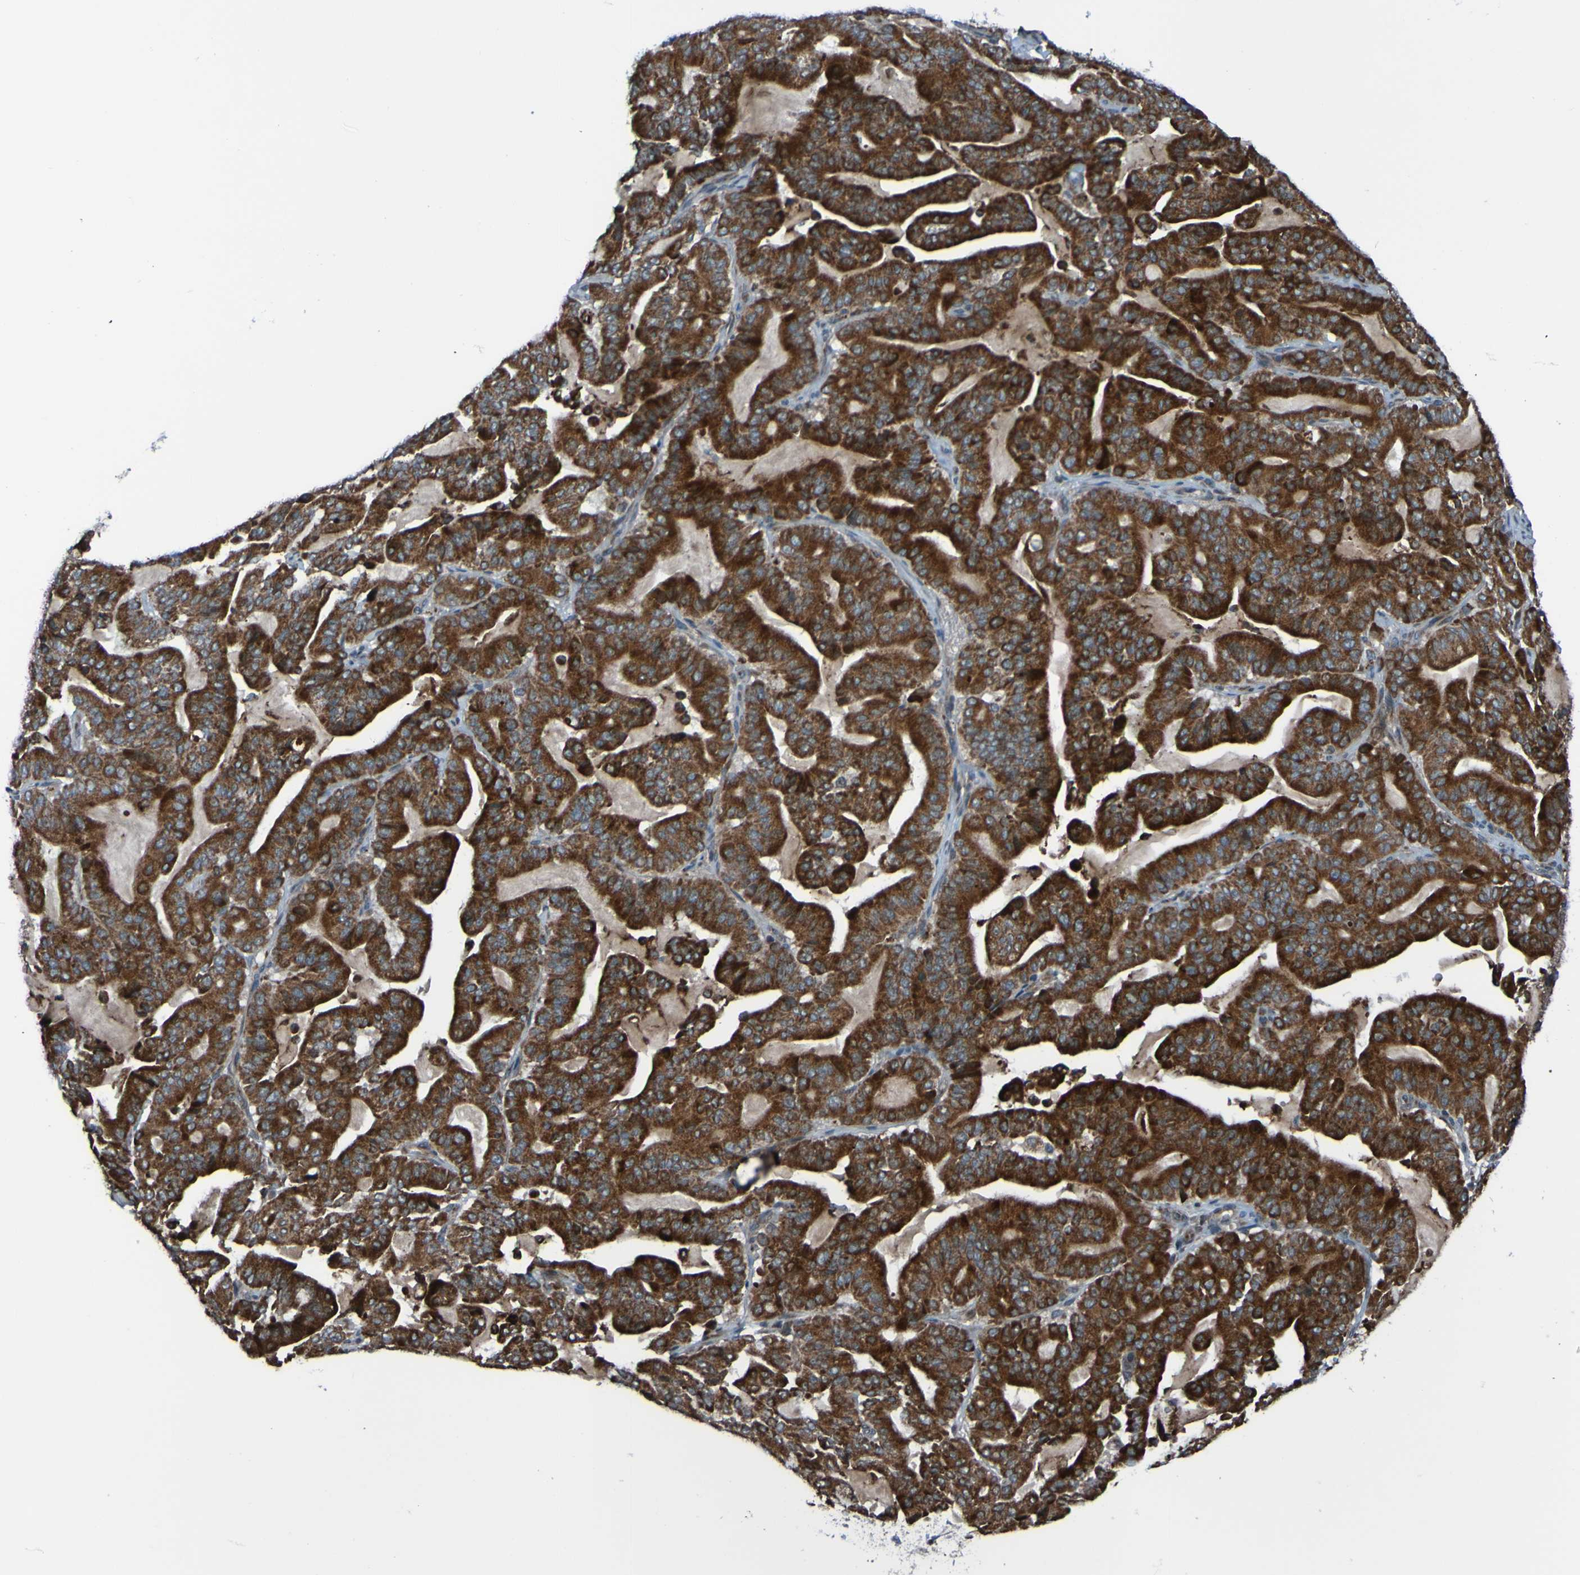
{"staining": {"intensity": "strong", "quantity": ">75%", "location": "cytoplasmic/membranous"}, "tissue": "pancreatic cancer", "cell_type": "Tumor cells", "image_type": "cancer", "snomed": [{"axis": "morphology", "description": "Adenocarcinoma, NOS"}, {"axis": "topography", "description": "Pancreas"}], "caption": "A photomicrograph of pancreatic cancer stained for a protein demonstrates strong cytoplasmic/membranous brown staining in tumor cells.", "gene": "UNG", "patient": {"sex": "male", "age": 63}}